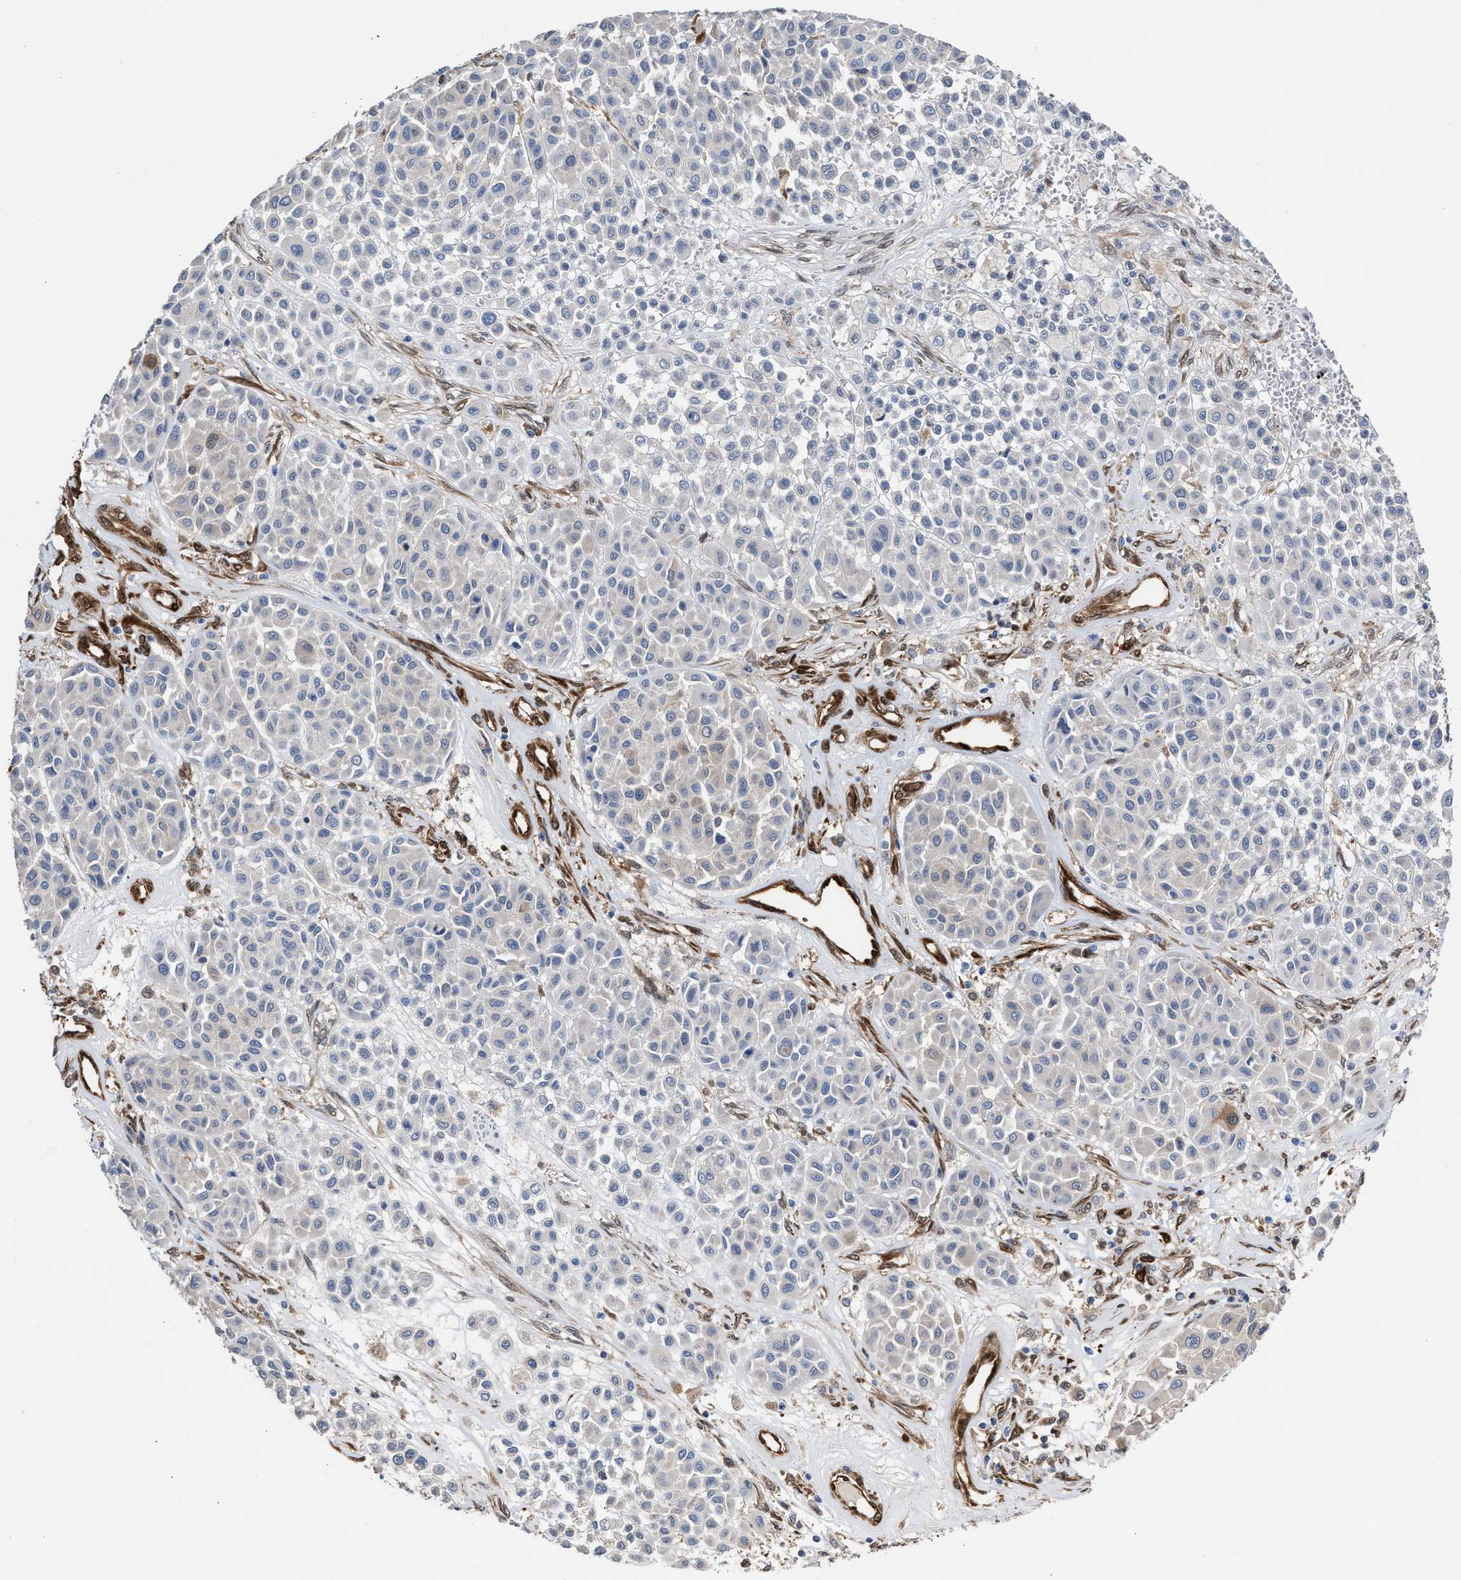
{"staining": {"intensity": "negative", "quantity": "none", "location": "none"}, "tissue": "melanoma", "cell_type": "Tumor cells", "image_type": "cancer", "snomed": [{"axis": "morphology", "description": "Malignant melanoma, Metastatic site"}, {"axis": "topography", "description": "Soft tissue"}], "caption": "A photomicrograph of human melanoma is negative for staining in tumor cells.", "gene": "TP53I3", "patient": {"sex": "male", "age": 41}}